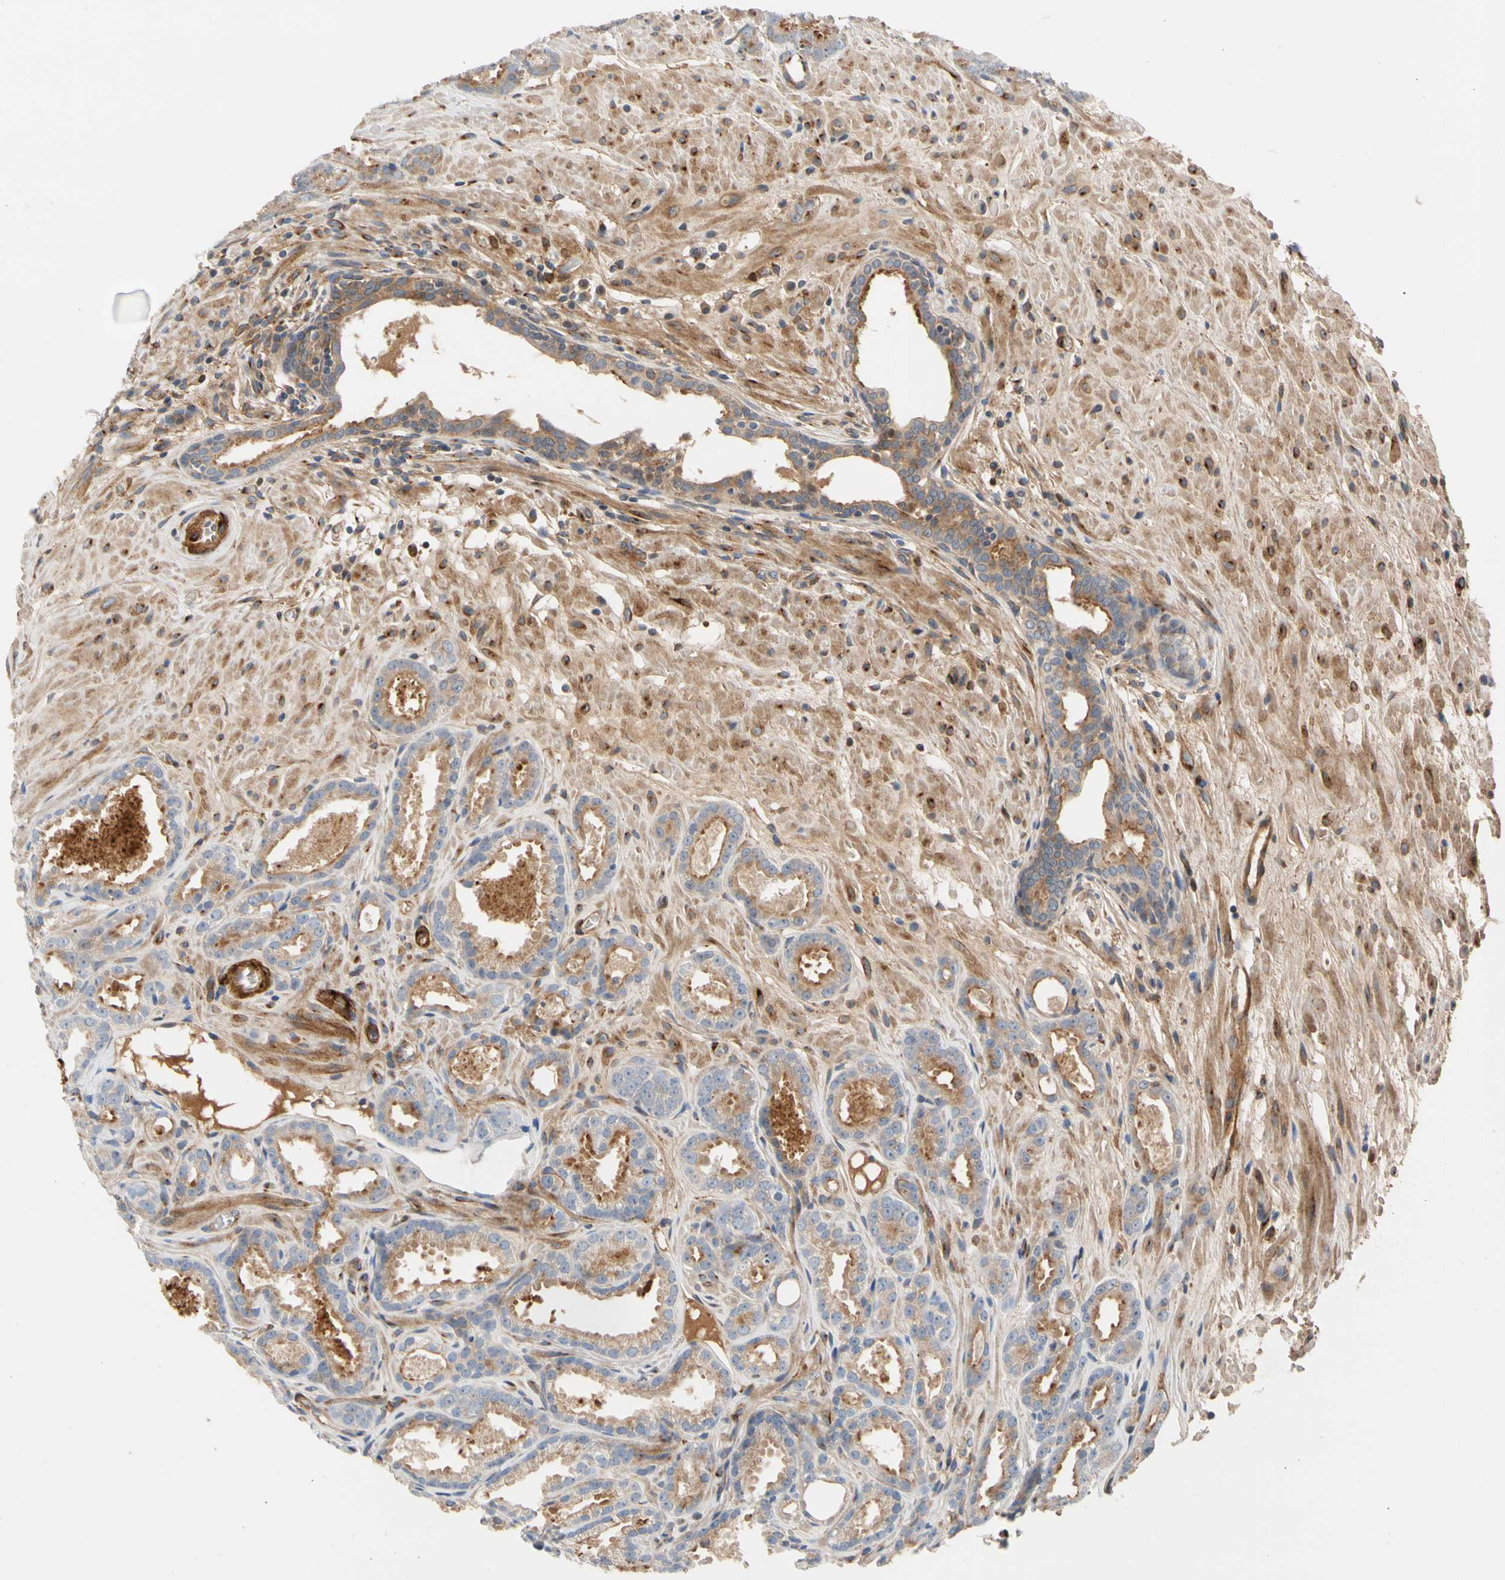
{"staining": {"intensity": "moderate", "quantity": "25%-75%", "location": "cytoplasmic/membranous"}, "tissue": "prostate cancer", "cell_type": "Tumor cells", "image_type": "cancer", "snomed": [{"axis": "morphology", "description": "Adenocarcinoma, Low grade"}, {"axis": "topography", "description": "Prostate"}], "caption": "This photomicrograph displays adenocarcinoma (low-grade) (prostate) stained with immunohistochemistry (IHC) to label a protein in brown. The cytoplasmic/membranous of tumor cells show moderate positivity for the protein. Nuclei are counter-stained blue.", "gene": "ENTREP3", "patient": {"sex": "male", "age": 57}}